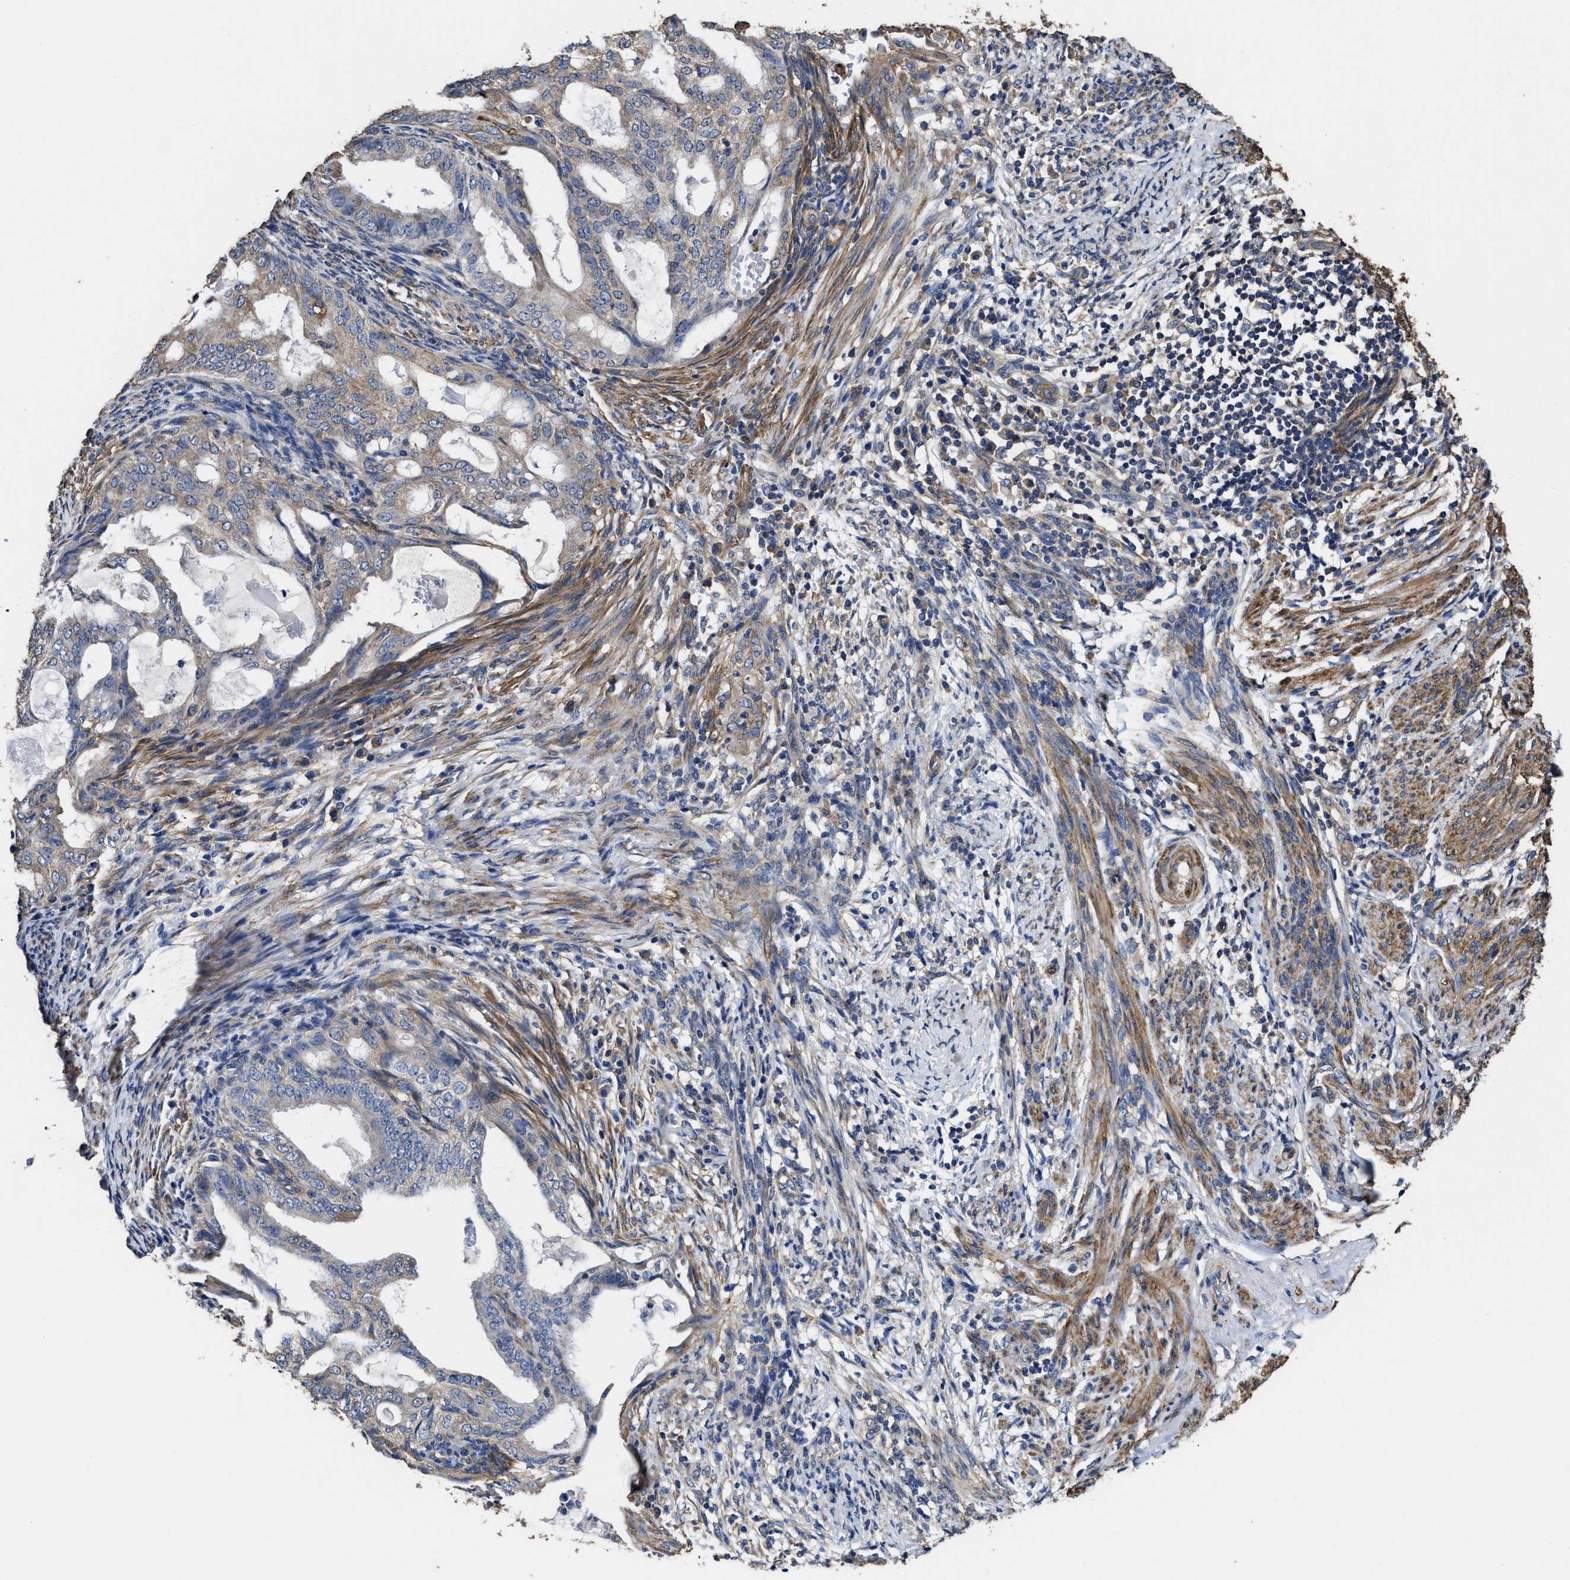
{"staining": {"intensity": "weak", "quantity": "<25%", "location": "cytoplasmic/membranous"}, "tissue": "endometrial cancer", "cell_type": "Tumor cells", "image_type": "cancer", "snomed": [{"axis": "morphology", "description": "Adenocarcinoma, NOS"}, {"axis": "topography", "description": "Endometrium"}], "caption": "Immunohistochemistry (IHC) of endometrial cancer demonstrates no expression in tumor cells.", "gene": "SFXN4", "patient": {"sex": "female", "age": 58}}